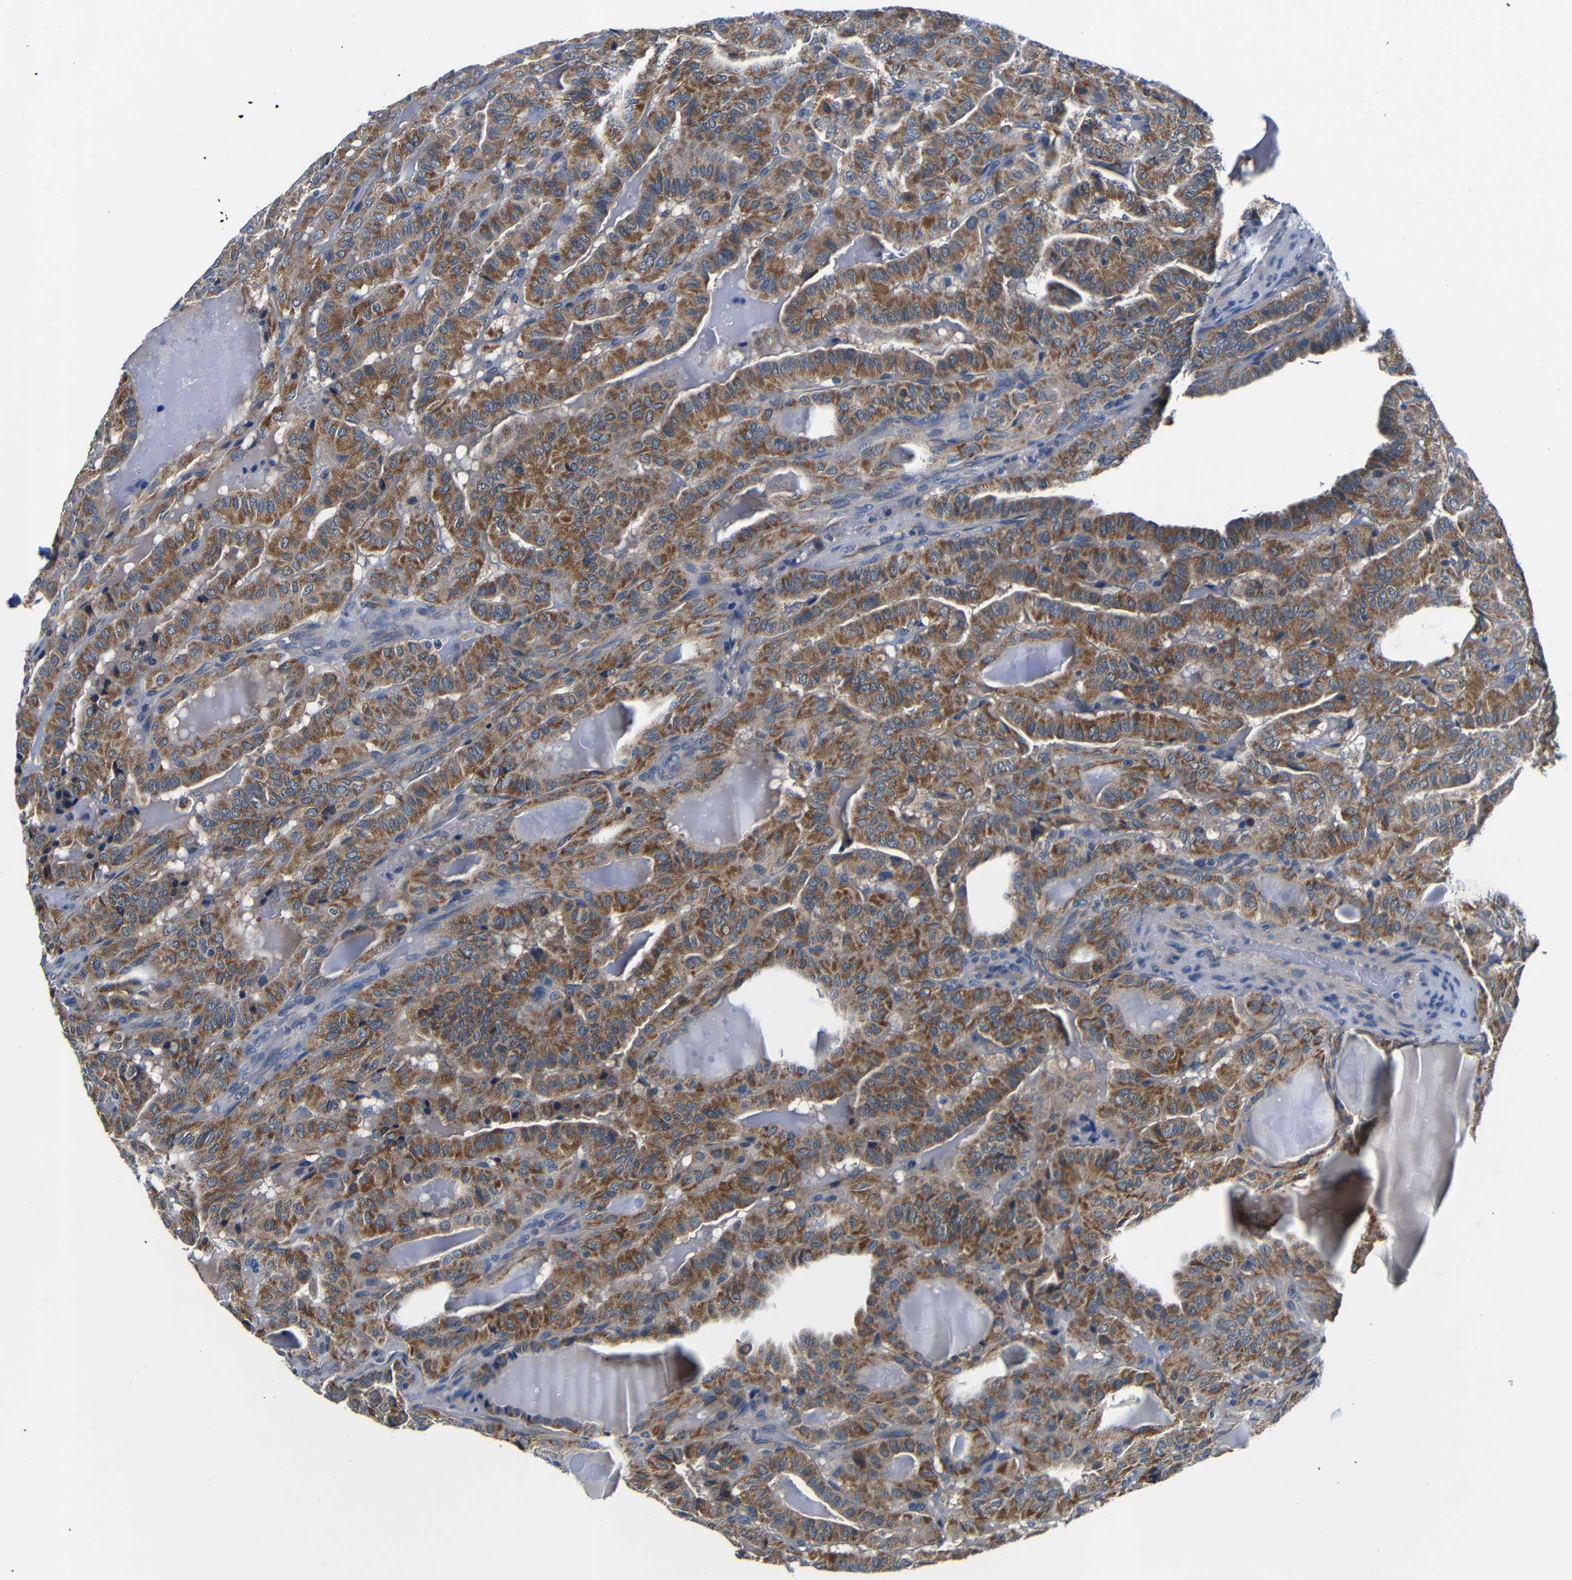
{"staining": {"intensity": "moderate", "quantity": ">75%", "location": "cytoplasmic/membranous"}, "tissue": "thyroid cancer", "cell_type": "Tumor cells", "image_type": "cancer", "snomed": [{"axis": "morphology", "description": "Papillary adenocarcinoma, NOS"}, {"axis": "topography", "description": "Thyroid gland"}], "caption": "DAB immunohistochemical staining of human thyroid cancer (papillary adenocarcinoma) shows moderate cytoplasmic/membranous protein staining in approximately >75% of tumor cells.", "gene": "FKBP14", "patient": {"sex": "male", "age": 77}}